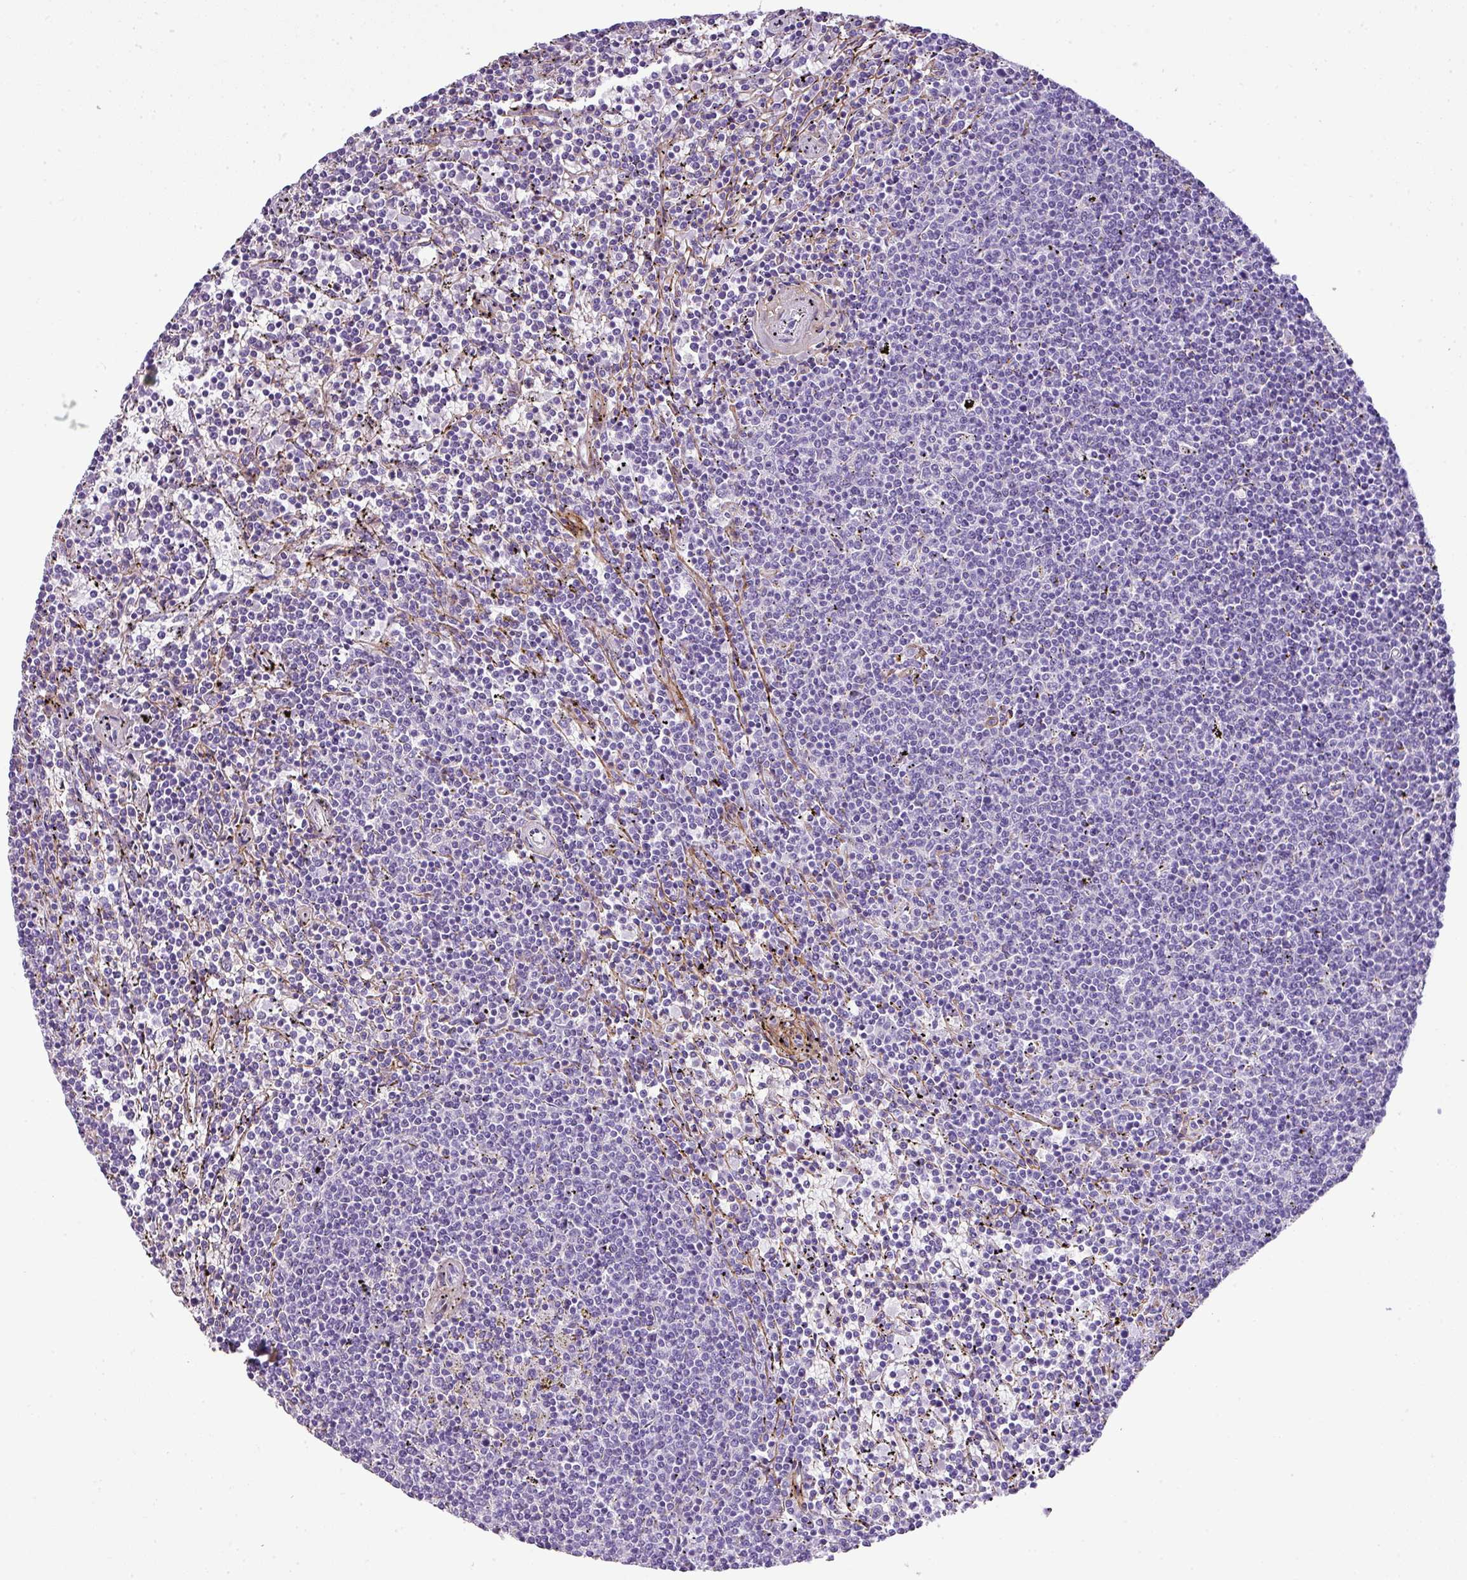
{"staining": {"intensity": "negative", "quantity": "none", "location": "none"}, "tissue": "lymphoma", "cell_type": "Tumor cells", "image_type": "cancer", "snomed": [{"axis": "morphology", "description": "Malignant lymphoma, non-Hodgkin's type, Low grade"}, {"axis": "topography", "description": "Spleen"}], "caption": "Immunohistochemistry (IHC) image of neoplastic tissue: human lymphoma stained with DAB (3,3'-diaminobenzidine) displays no significant protein positivity in tumor cells.", "gene": "PARD6G", "patient": {"sex": "female", "age": 50}}